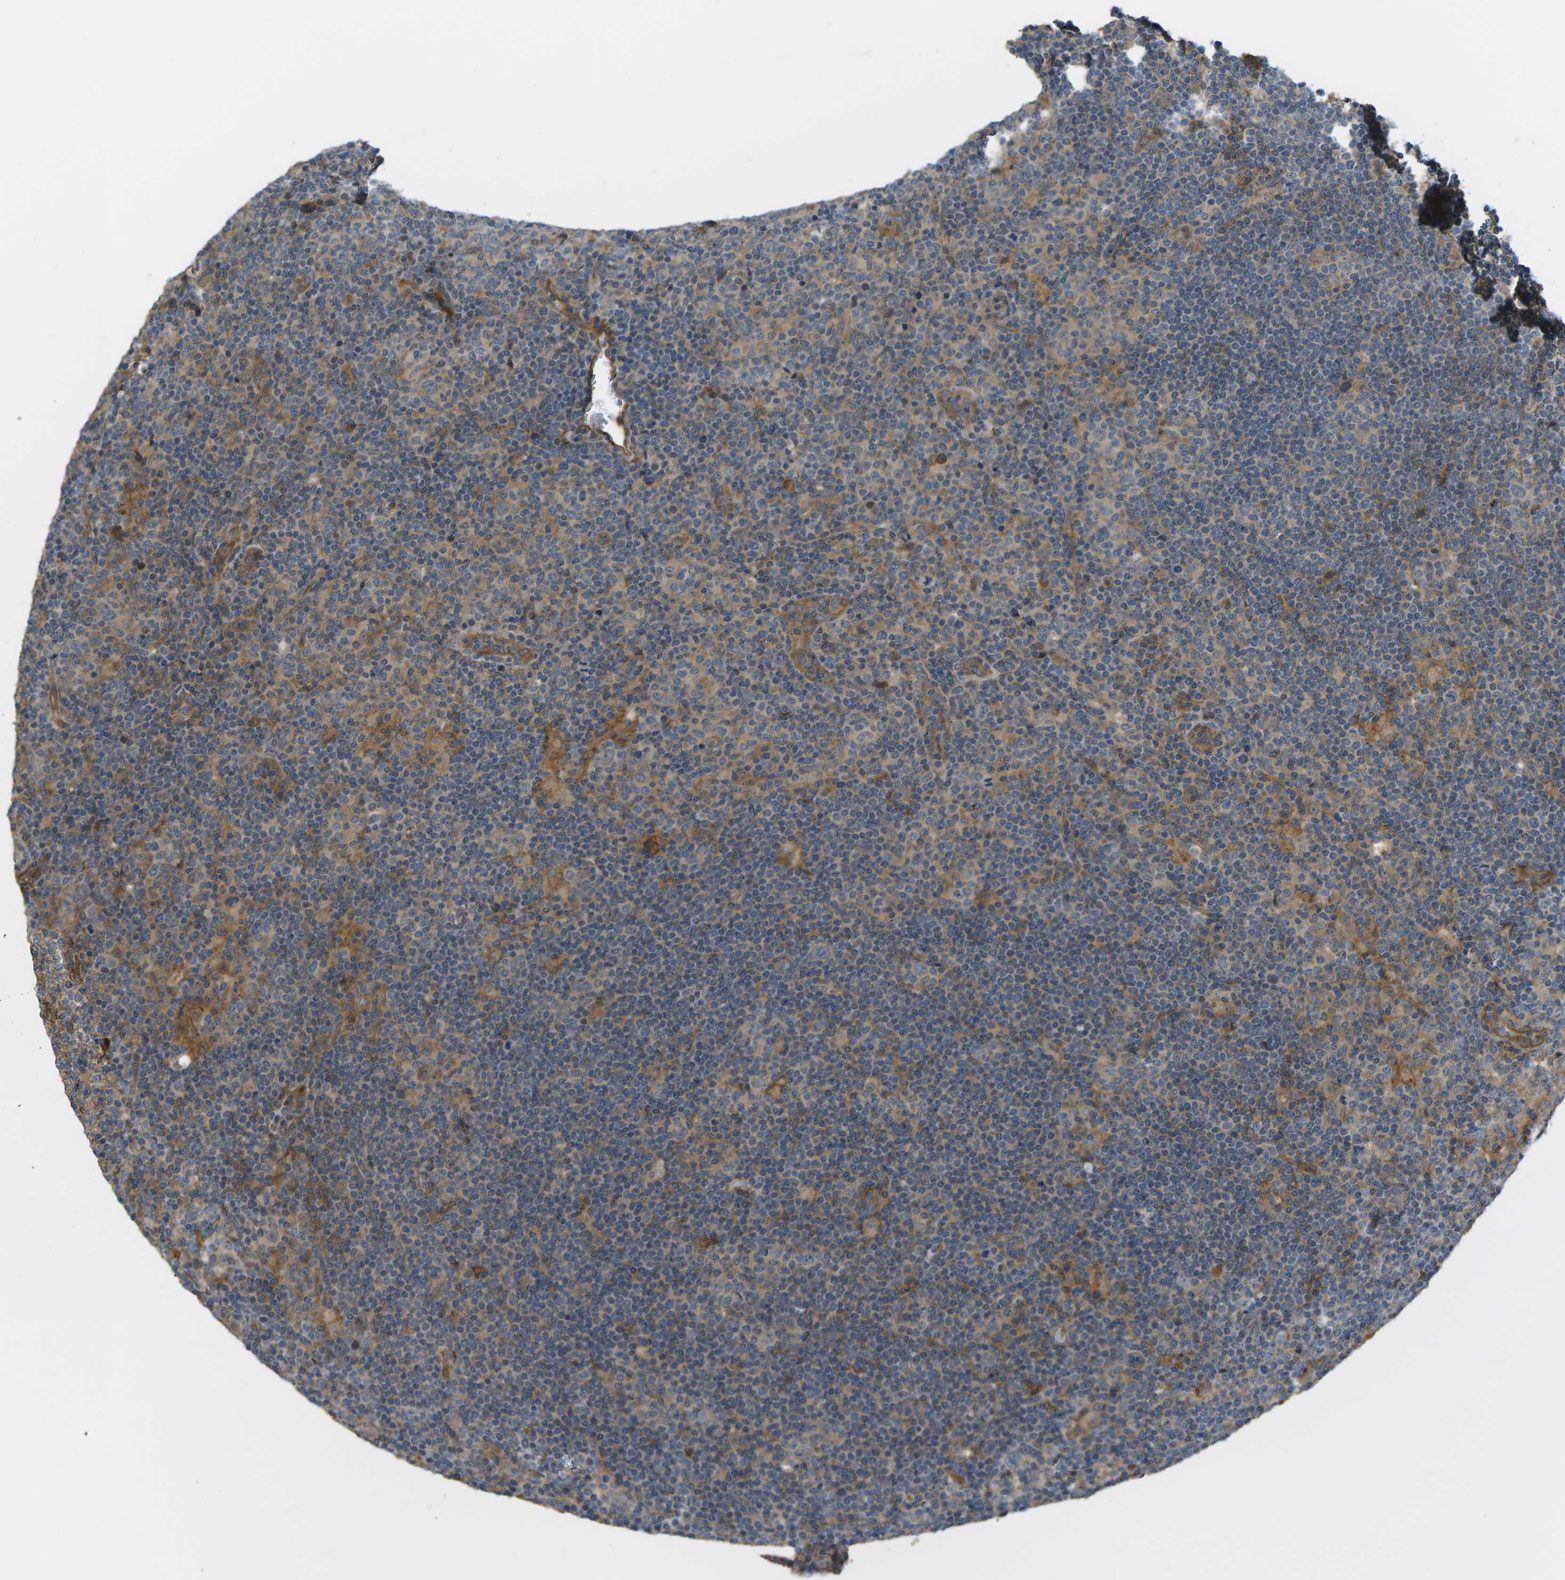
{"staining": {"intensity": "weak", "quantity": "25%-75%", "location": "cytoplasmic/membranous"}, "tissue": "lymphoma", "cell_type": "Tumor cells", "image_type": "cancer", "snomed": [{"axis": "morphology", "description": "Hodgkin's disease, NOS"}, {"axis": "topography", "description": "Lymph node"}], "caption": "Immunohistochemistry (DAB) staining of human lymphoma reveals weak cytoplasmic/membranous protein expression in about 25%-75% of tumor cells.", "gene": "DDHD2", "patient": {"sex": "female", "age": 57}}